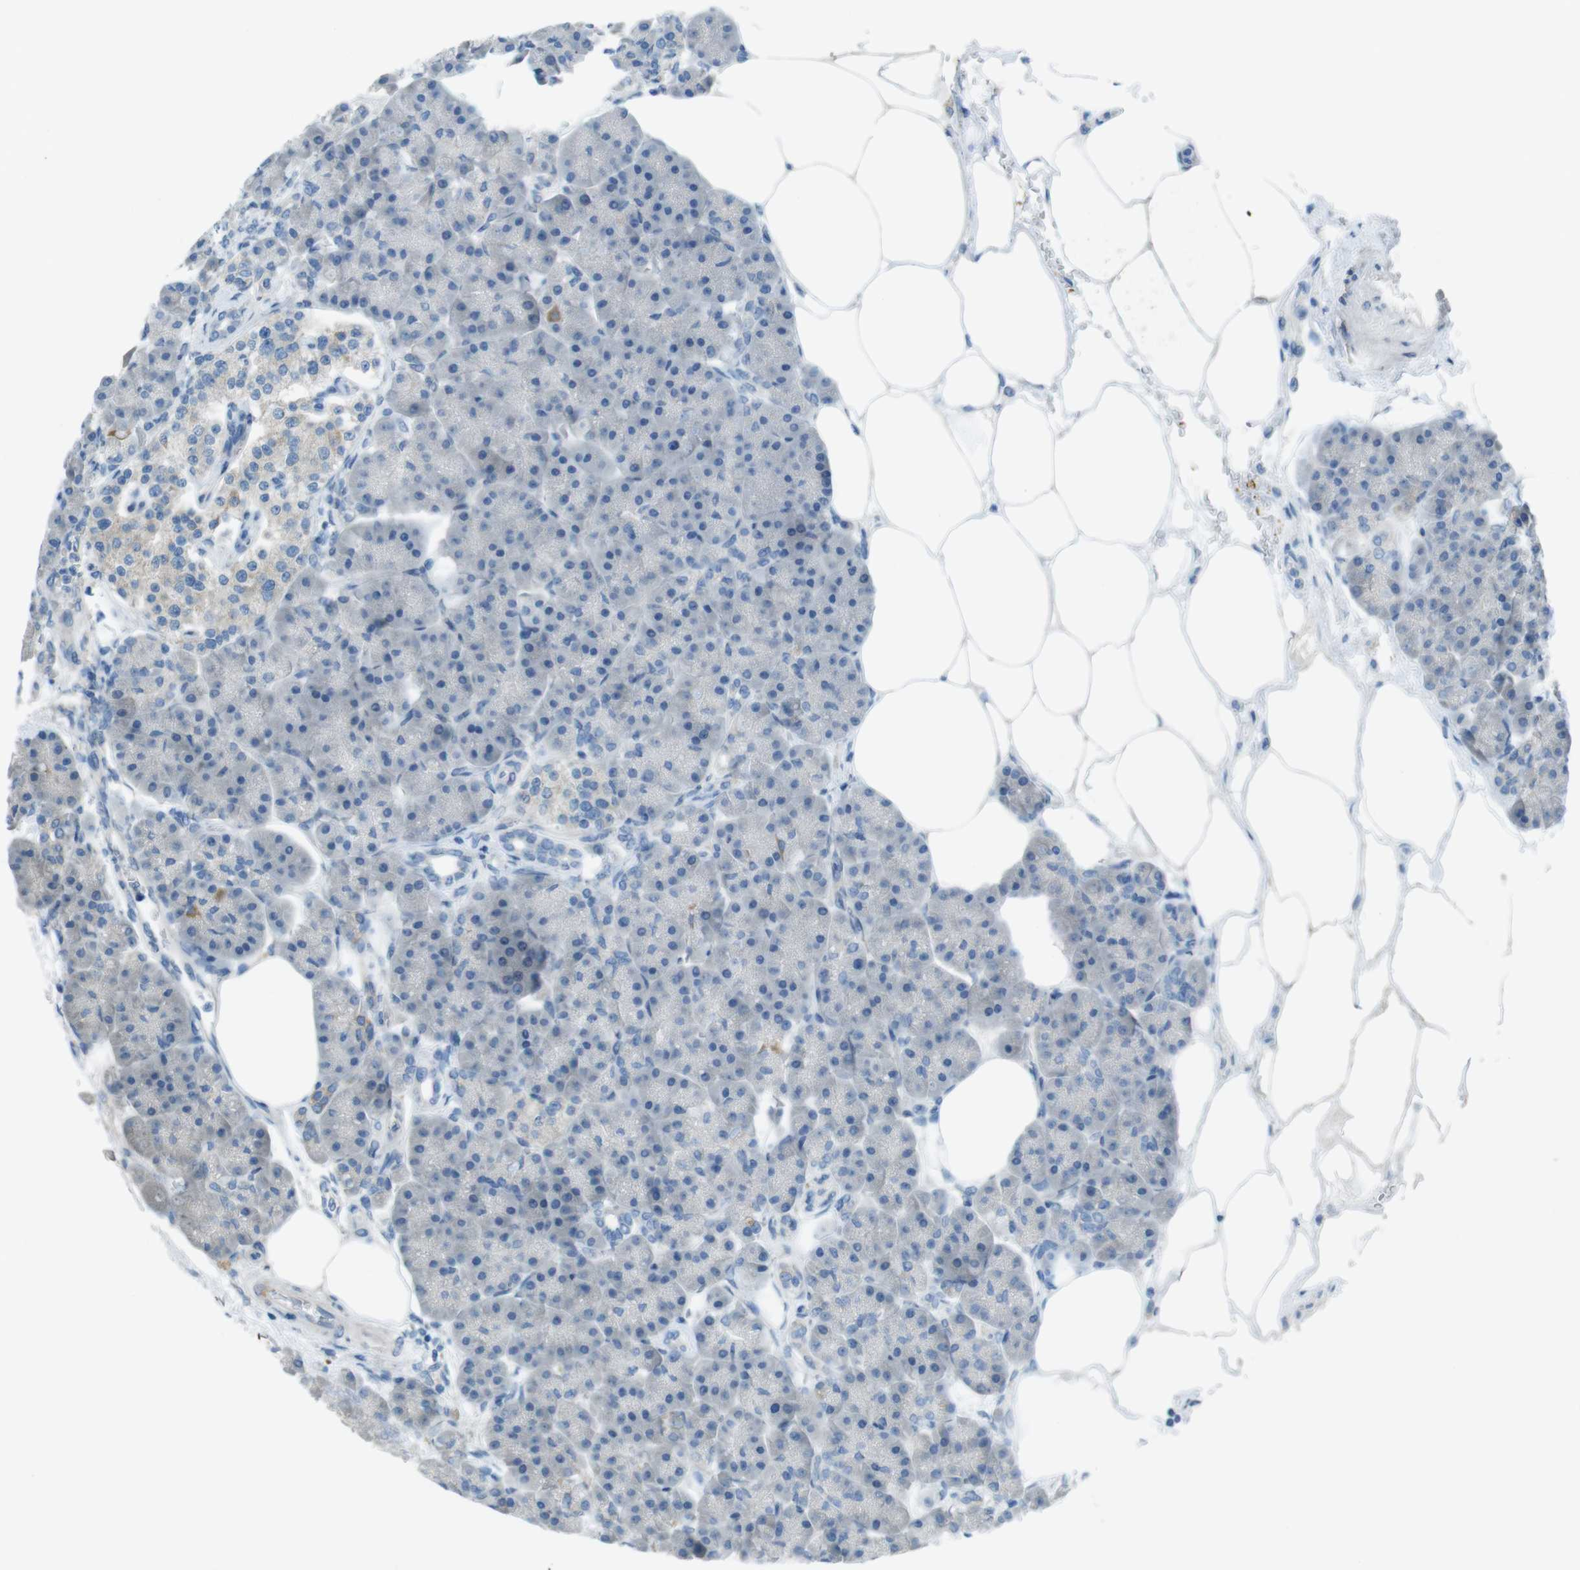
{"staining": {"intensity": "negative", "quantity": "none", "location": "none"}, "tissue": "pancreas", "cell_type": "Exocrine glandular cells", "image_type": "normal", "snomed": [{"axis": "morphology", "description": "Normal tissue, NOS"}, {"axis": "topography", "description": "Pancreas"}], "caption": "Histopathology image shows no significant protein expression in exocrine glandular cells of unremarkable pancreas.", "gene": "TMEM41B", "patient": {"sex": "female", "age": 70}}